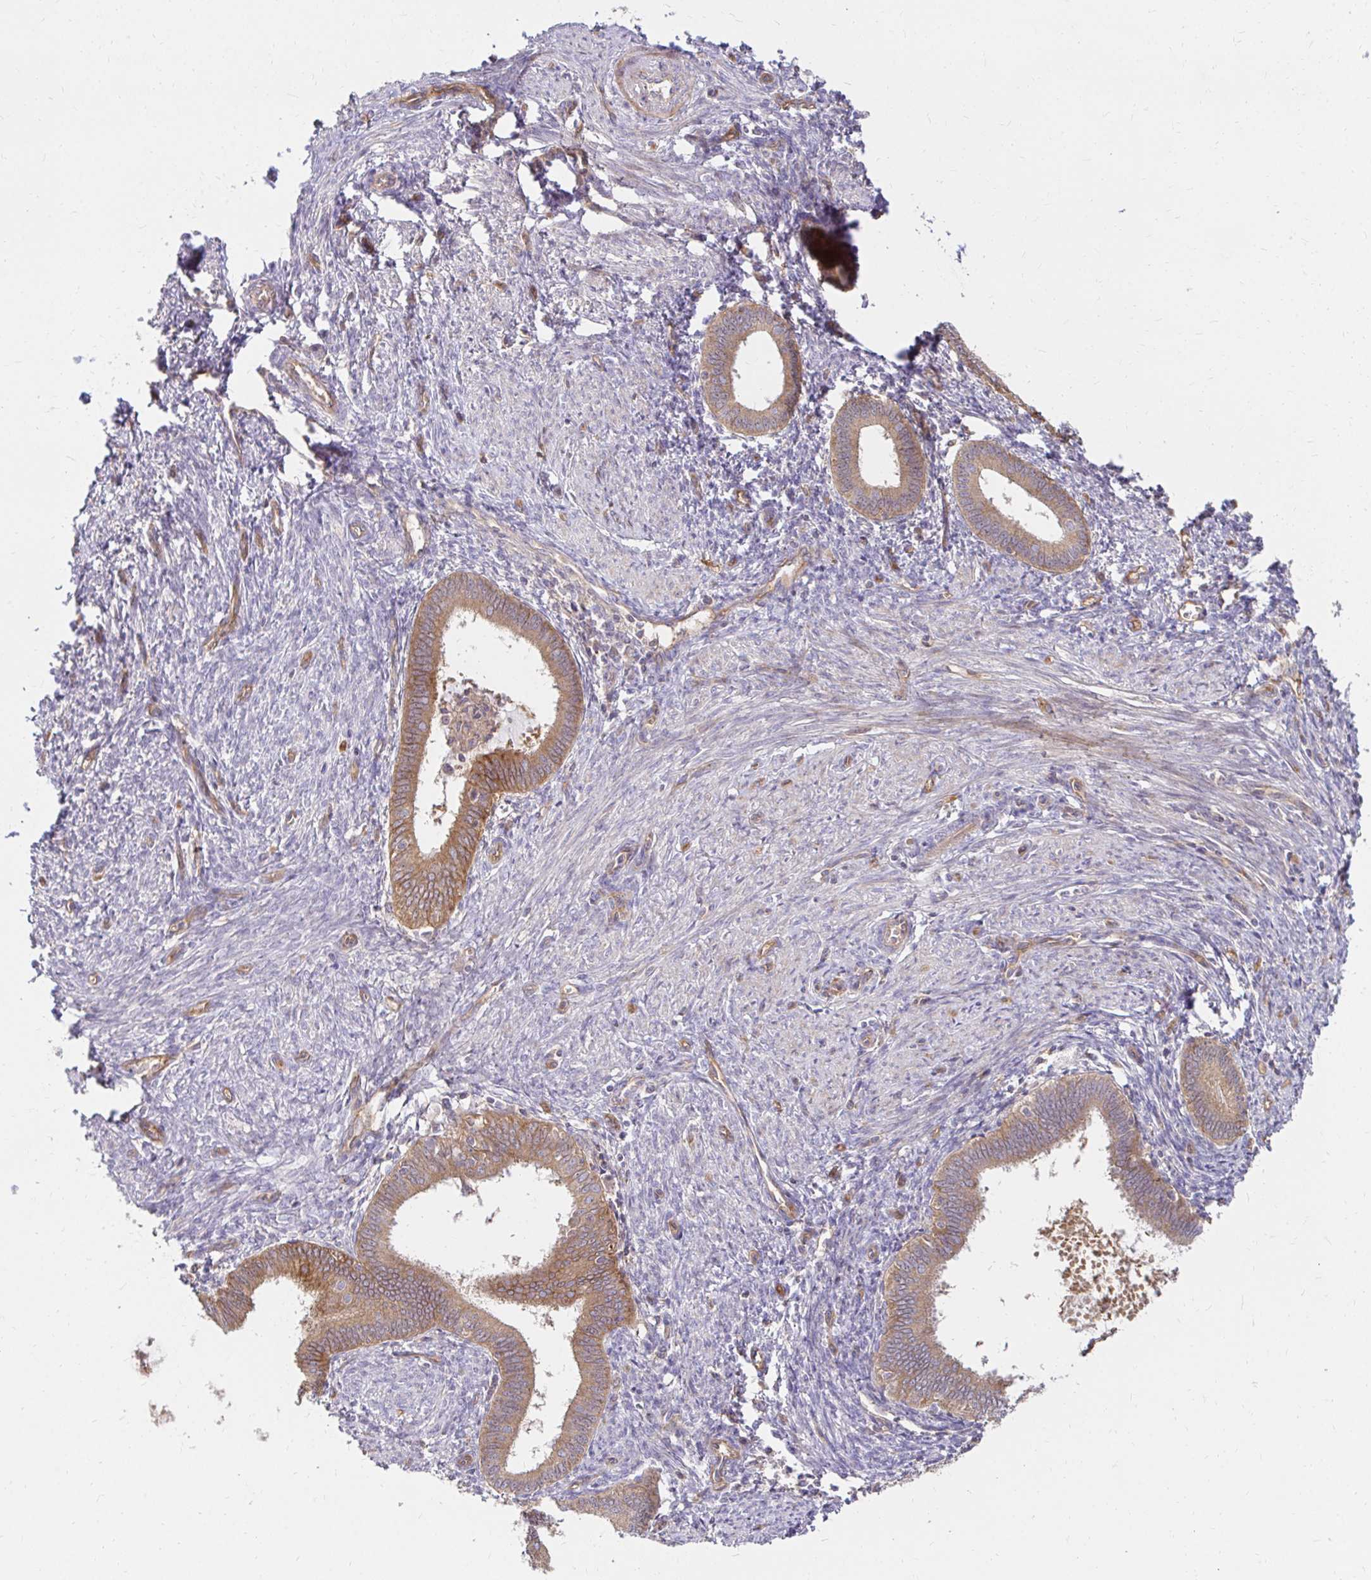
{"staining": {"intensity": "weak", "quantity": "<25%", "location": "cytoplasmic/membranous"}, "tissue": "endometrium", "cell_type": "Cells in endometrial stroma", "image_type": "normal", "snomed": [{"axis": "morphology", "description": "Normal tissue, NOS"}, {"axis": "topography", "description": "Endometrium"}], "caption": "Immunohistochemistry (IHC) image of normal endometrium stained for a protein (brown), which shows no staining in cells in endometrial stroma. The staining is performed using DAB brown chromogen with nuclei counter-stained in using hematoxylin.", "gene": "ITGA2", "patient": {"sex": "female", "age": 41}}